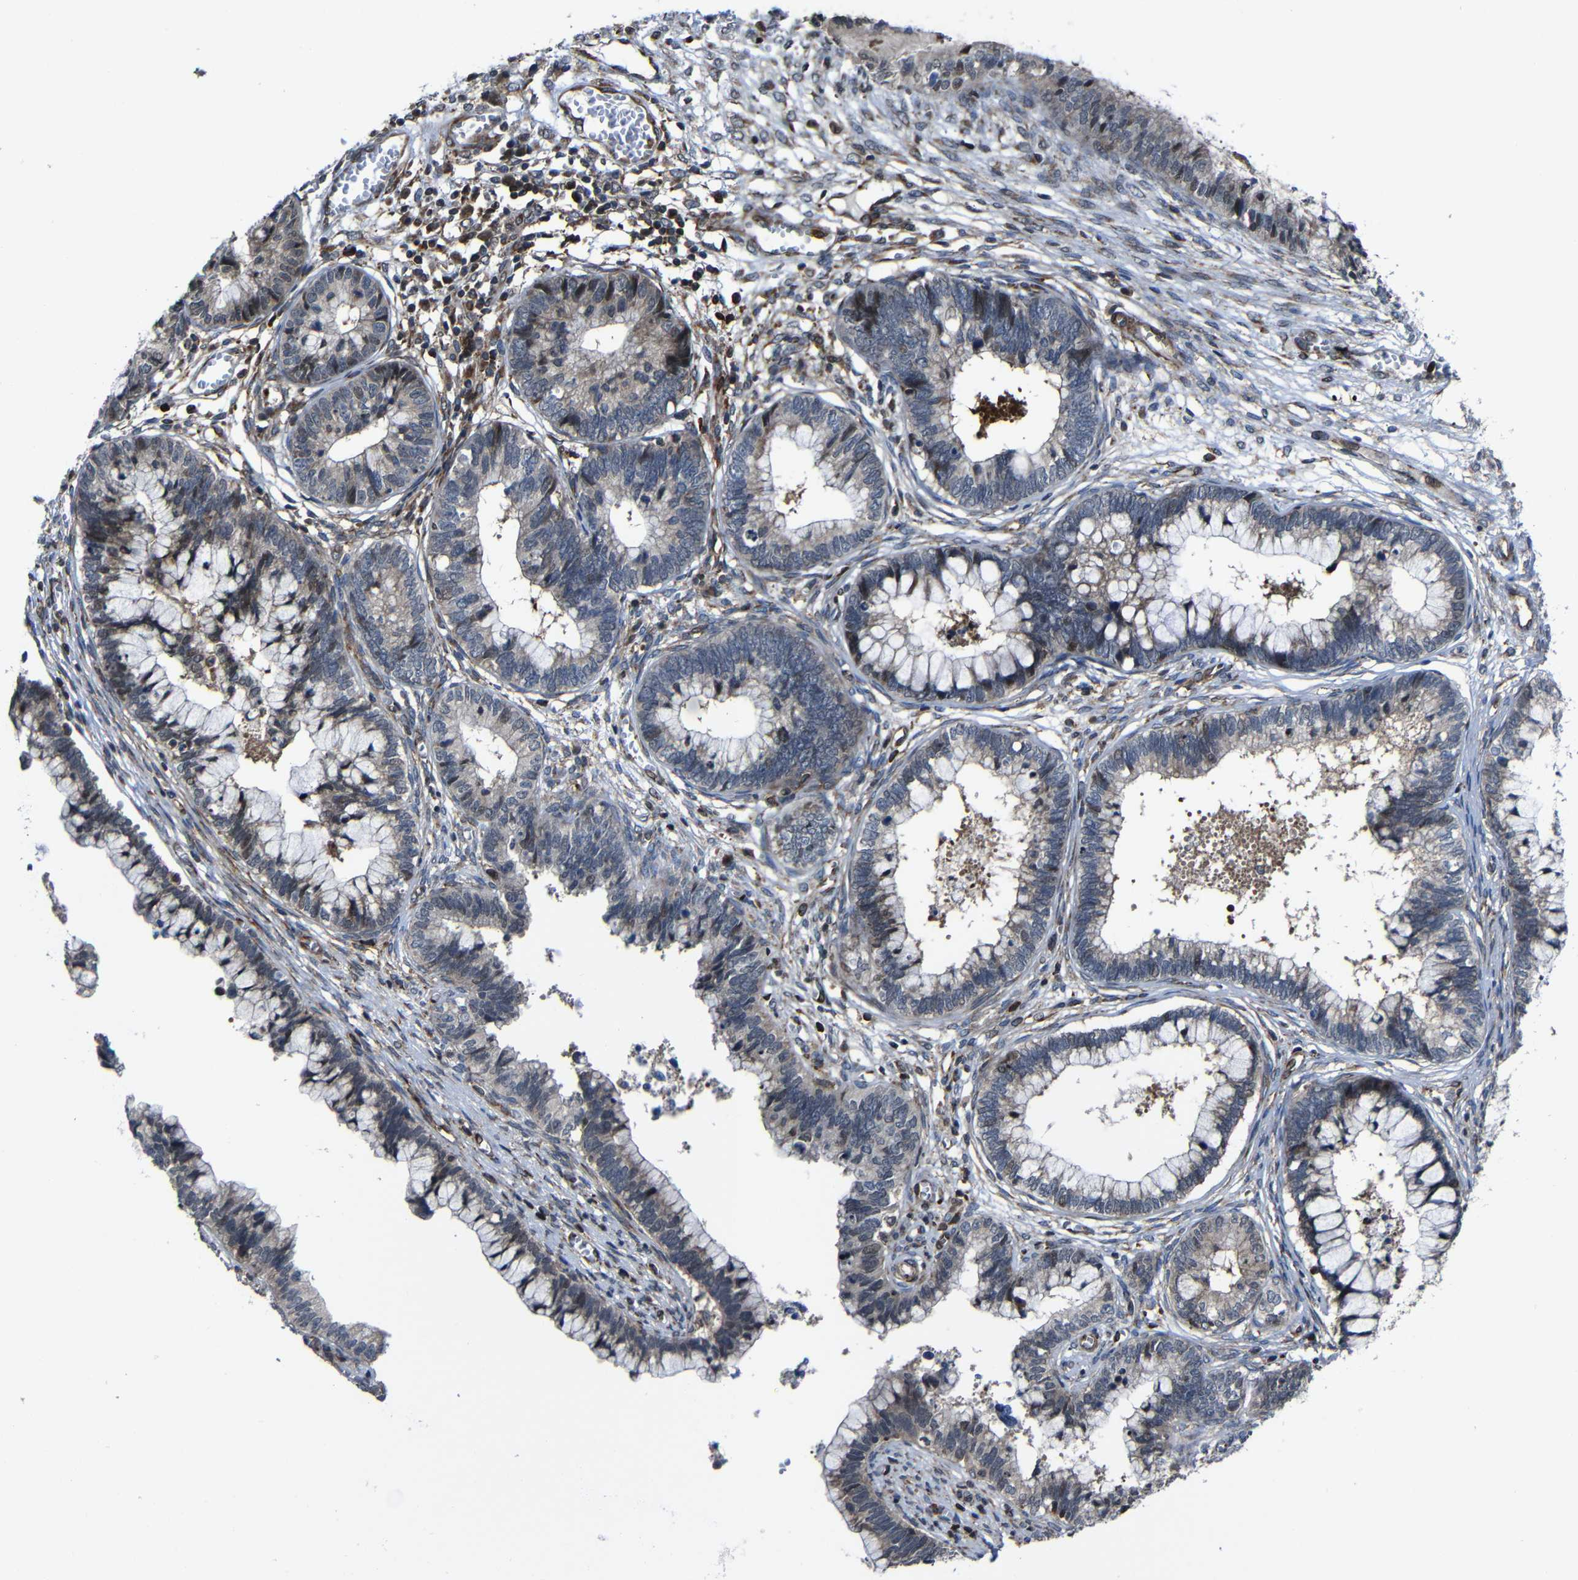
{"staining": {"intensity": "weak", "quantity": "<25%", "location": "cytoplasmic/membranous"}, "tissue": "cervical cancer", "cell_type": "Tumor cells", "image_type": "cancer", "snomed": [{"axis": "morphology", "description": "Adenocarcinoma, NOS"}, {"axis": "topography", "description": "Cervix"}], "caption": "An image of cervical adenocarcinoma stained for a protein demonstrates no brown staining in tumor cells.", "gene": "KIAA0513", "patient": {"sex": "female", "age": 44}}